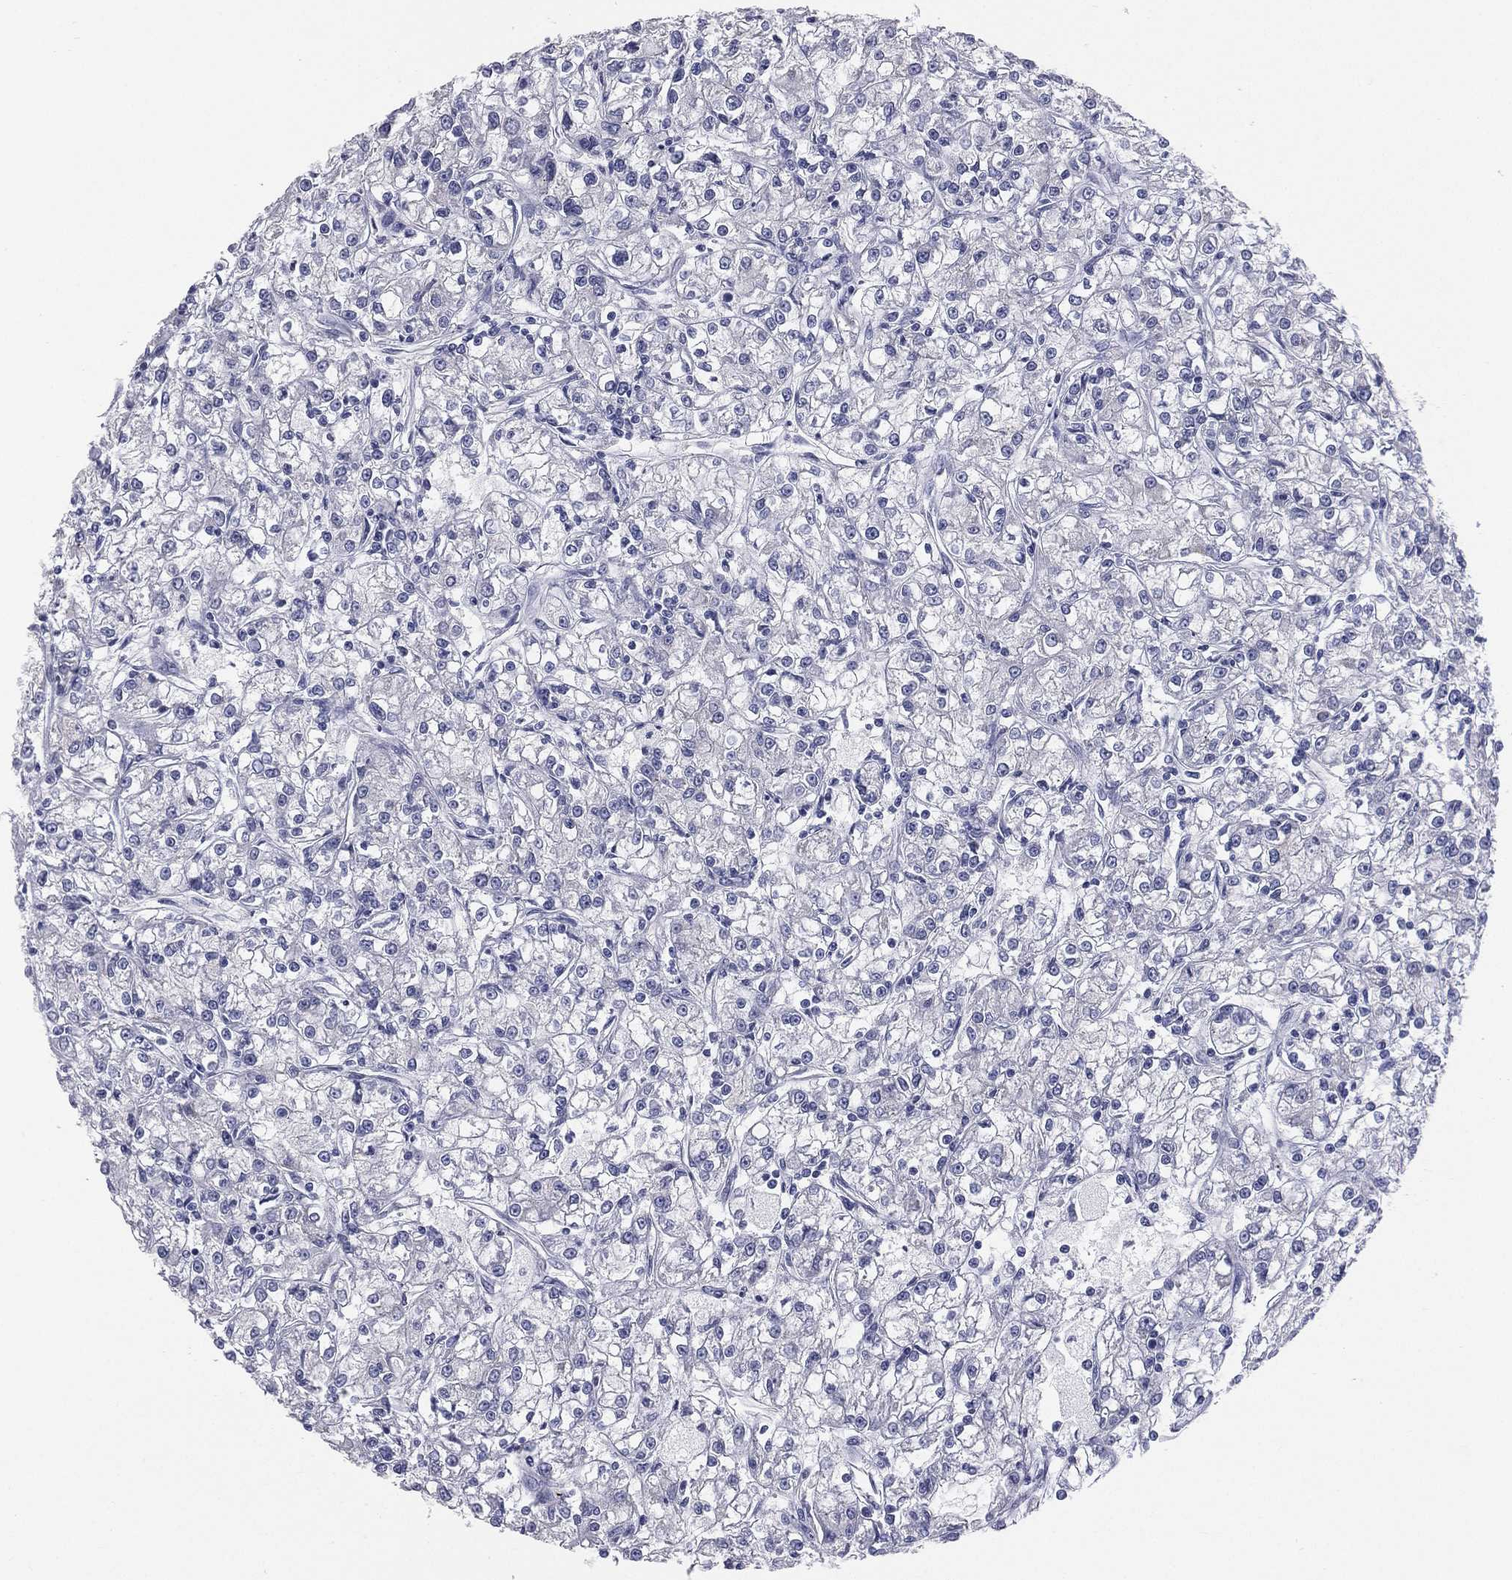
{"staining": {"intensity": "negative", "quantity": "none", "location": "none"}, "tissue": "renal cancer", "cell_type": "Tumor cells", "image_type": "cancer", "snomed": [{"axis": "morphology", "description": "Adenocarcinoma, NOS"}, {"axis": "topography", "description": "Kidney"}], "caption": "DAB immunohistochemical staining of human renal cancer (adenocarcinoma) demonstrates no significant positivity in tumor cells.", "gene": "STK31", "patient": {"sex": "female", "age": 59}}